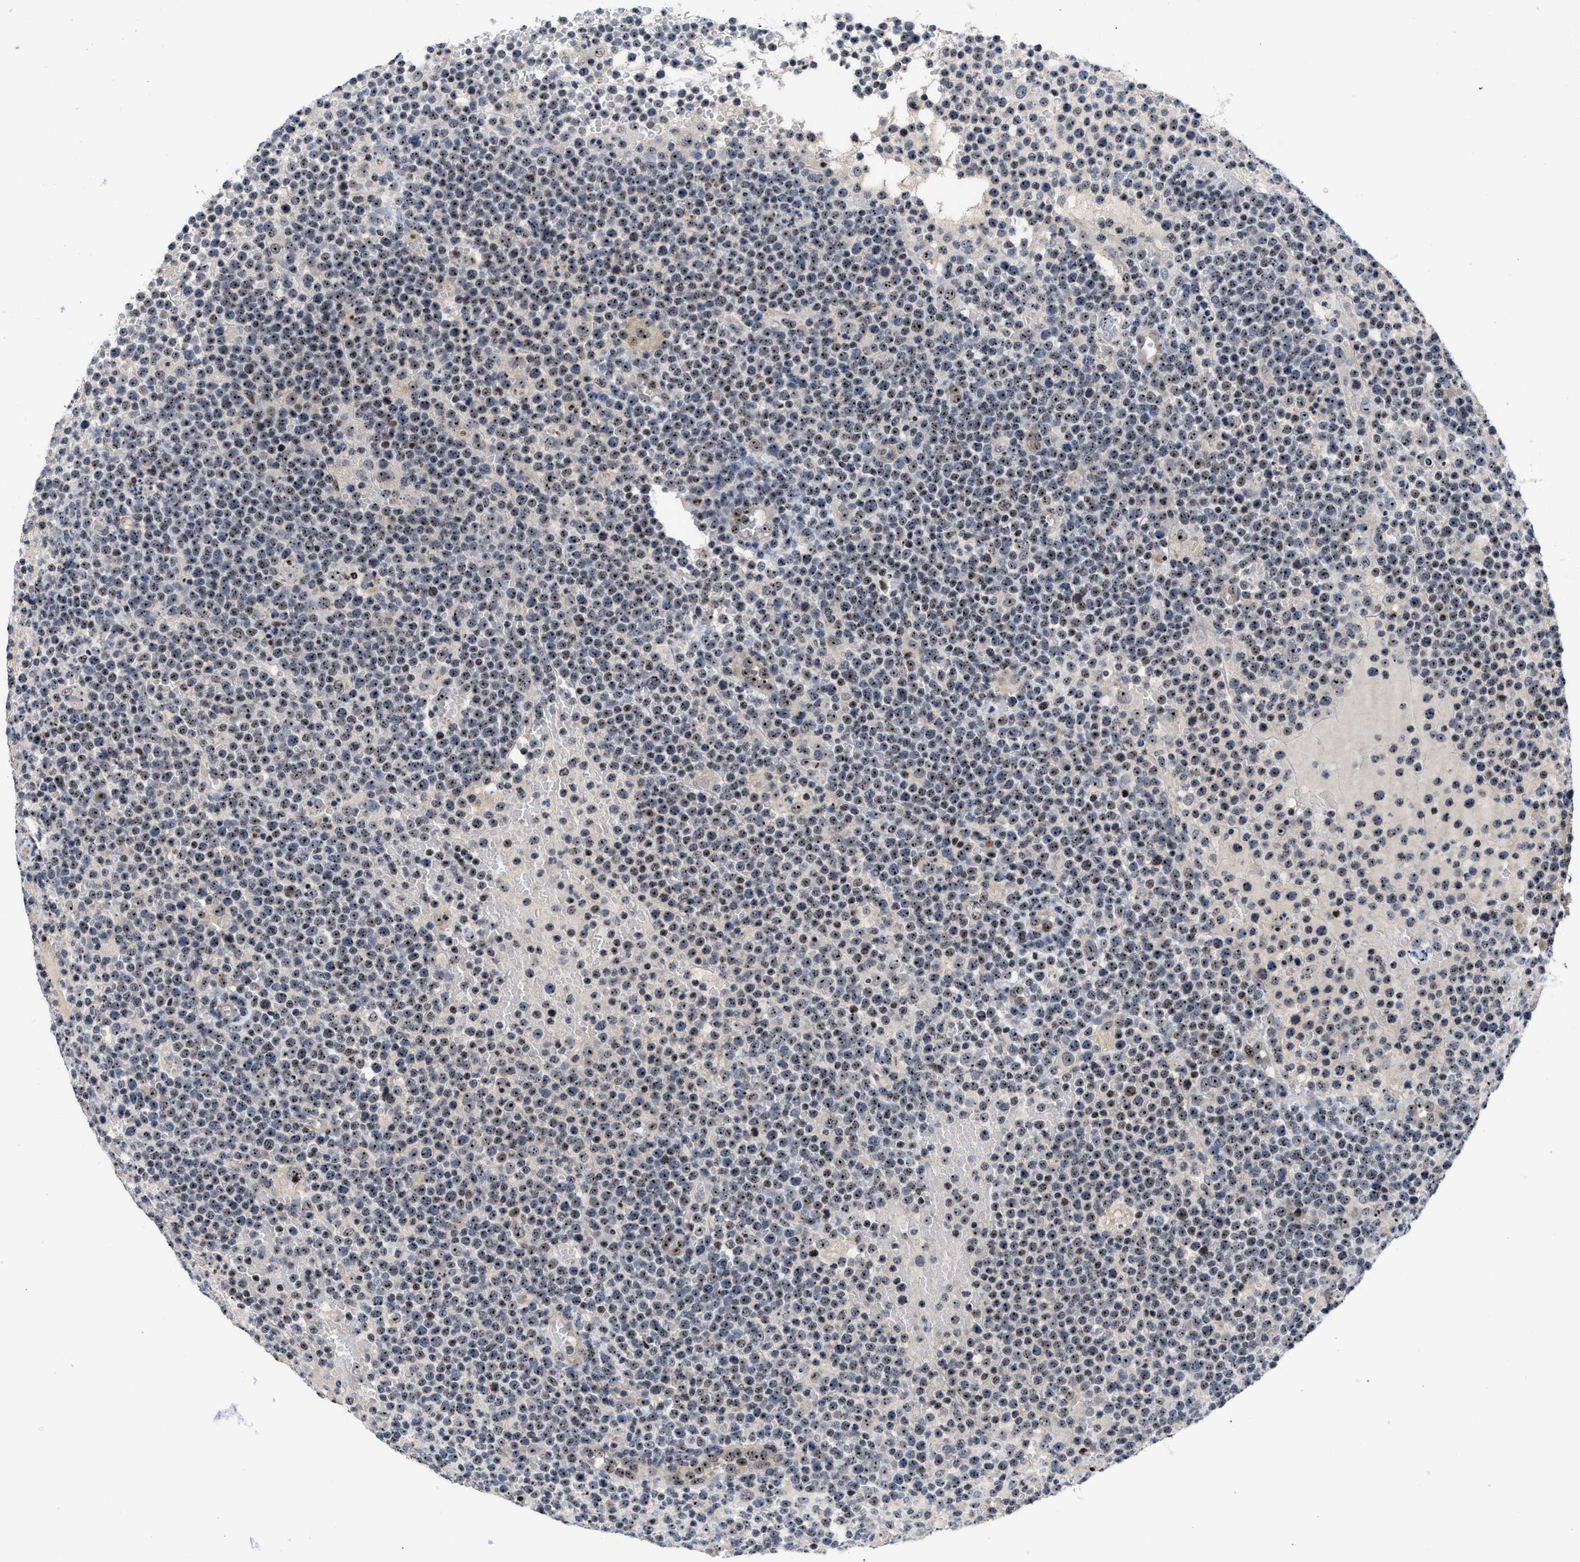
{"staining": {"intensity": "moderate", "quantity": ">75%", "location": "nuclear"}, "tissue": "lymphoma", "cell_type": "Tumor cells", "image_type": "cancer", "snomed": [{"axis": "morphology", "description": "Malignant lymphoma, non-Hodgkin's type, High grade"}, {"axis": "topography", "description": "Lymph node"}], "caption": "The photomicrograph exhibits immunohistochemical staining of lymphoma. There is moderate nuclear expression is identified in about >75% of tumor cells.", "gene": "NOP58", "patient": {"sex": "male", "age": 61}}